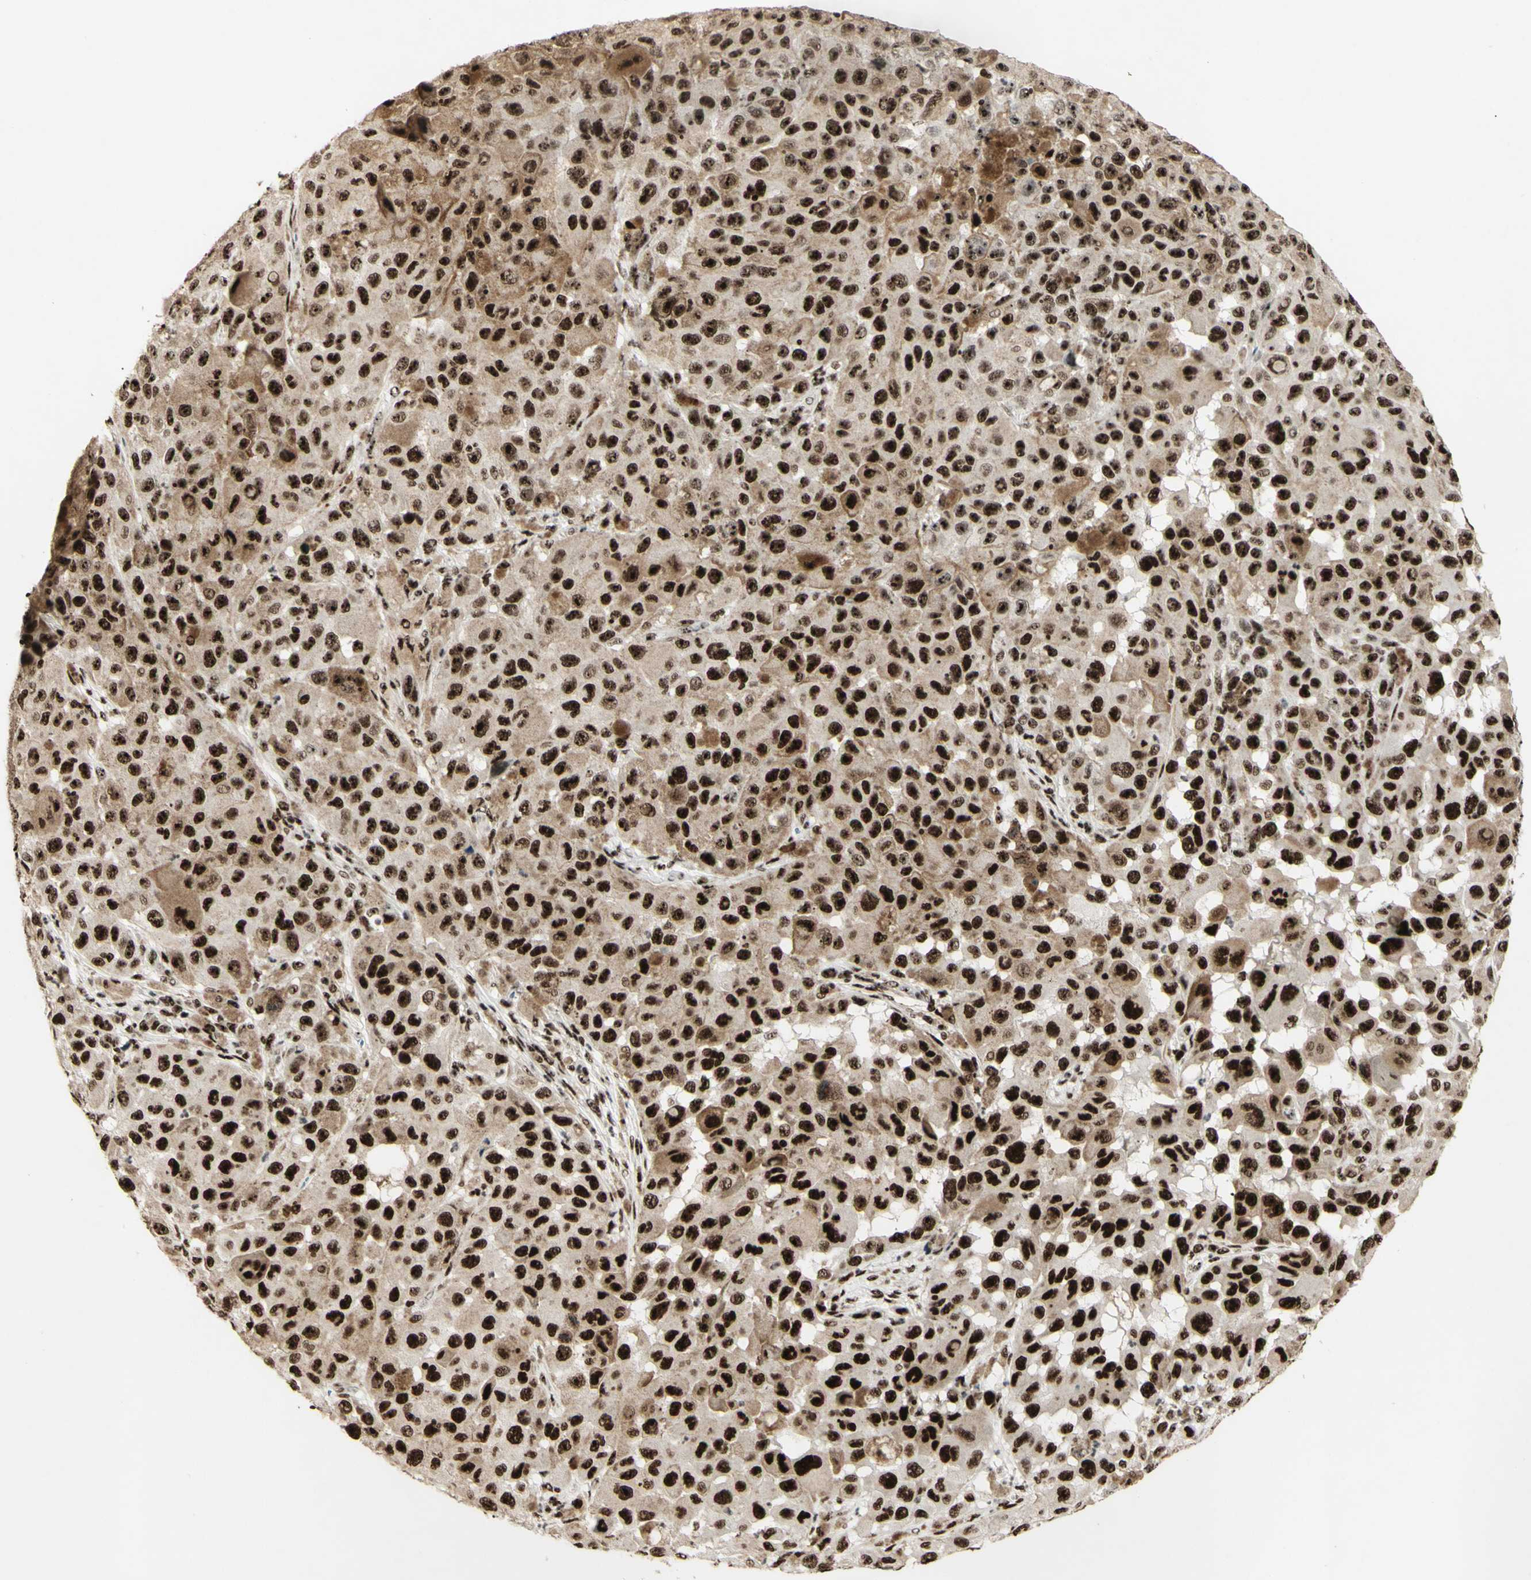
{"staining": {"intensity": "strong", "quantity": ">75%", "location": "cytoplasmic/membranous,nuclear"}, "tissue": "melanoma", "cell_type": "Tumor cells", "image_type": "cancer", "snomed": [{"axis": "morphology", "description": "Malignant melanoma, NOS"}, {"axis": "topography", "description": "Skin"}], "caption": "High-magnification brightfield microscopy of melanoma stained with DAB (3,3'-diaminobenzidine) (brown) and counterstained with hematoxylin (blue). tumor cells exhibit strong cytoplasmic/membranous and nuclear expression is seen in about>75% of cells. (DAB IHC, brown staining for protein, blue staining for nuclei).", "gene": "DHX9", "patient": {"sex": "male", "age": 96}}